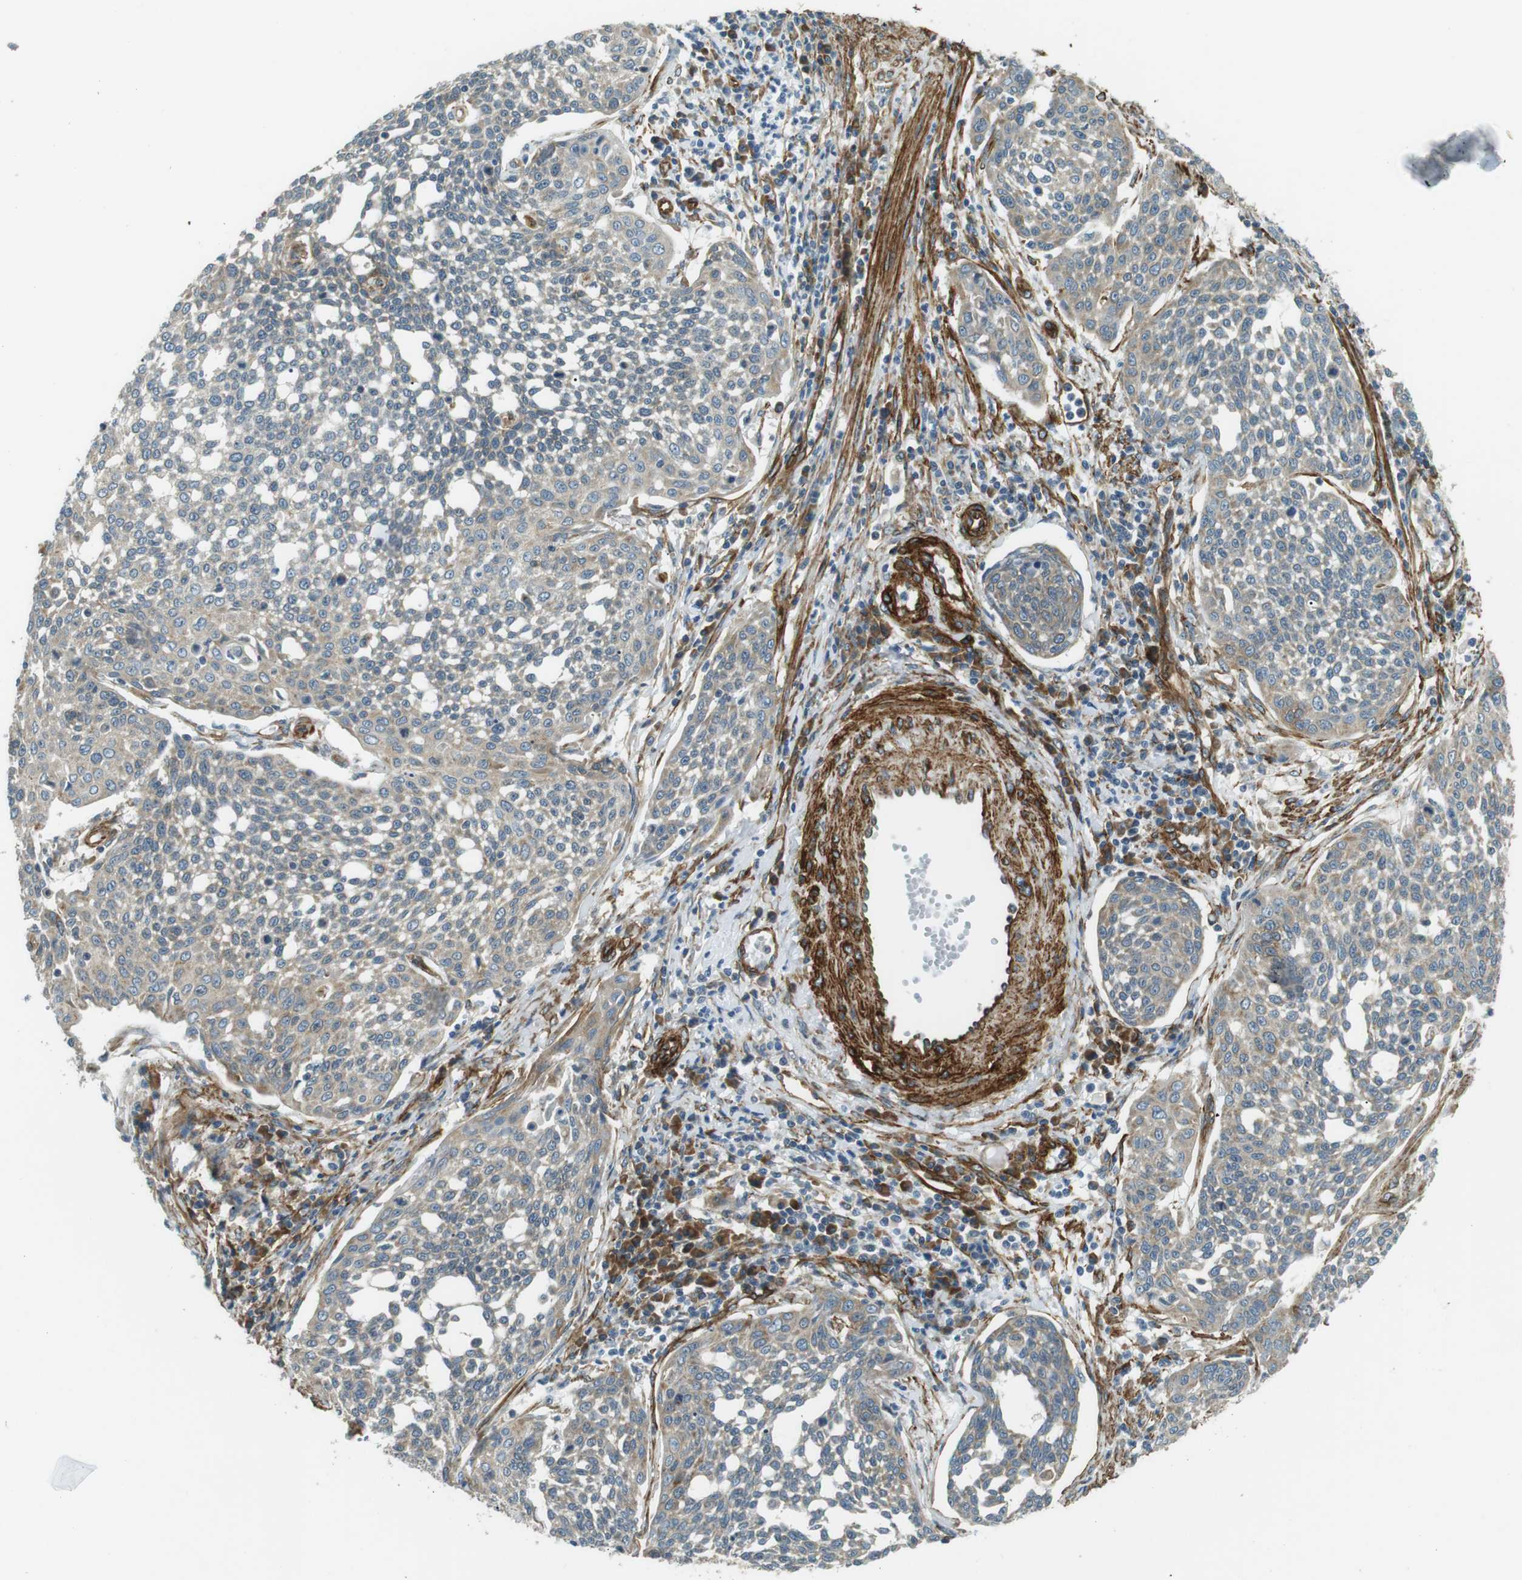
{"staining": {"intensity": "weak", "quantity": ">75%", "location": "cytoplasmic/membranous"}, "tissue": "cervical cancer", "cell_type": "Tumor cells", "image_type": "cancer", "snomed": [{"axis": "morphology", "description": "Squamous cell carcinoma, NOS"}, {"axis": "topography", "description": "Cervix"}], "caption": "The micrograph demonstrates immunohistochemical staining of cervical cancer (squamous cell carcinoma). There is weak cytoplasmic/membranous expression is identified in about >75% of tumor cells. (DAB IHC with brightfield microscopy, high magnification).", "gene": "ODR4", "patient": {"sex": "female", "age": 34}}